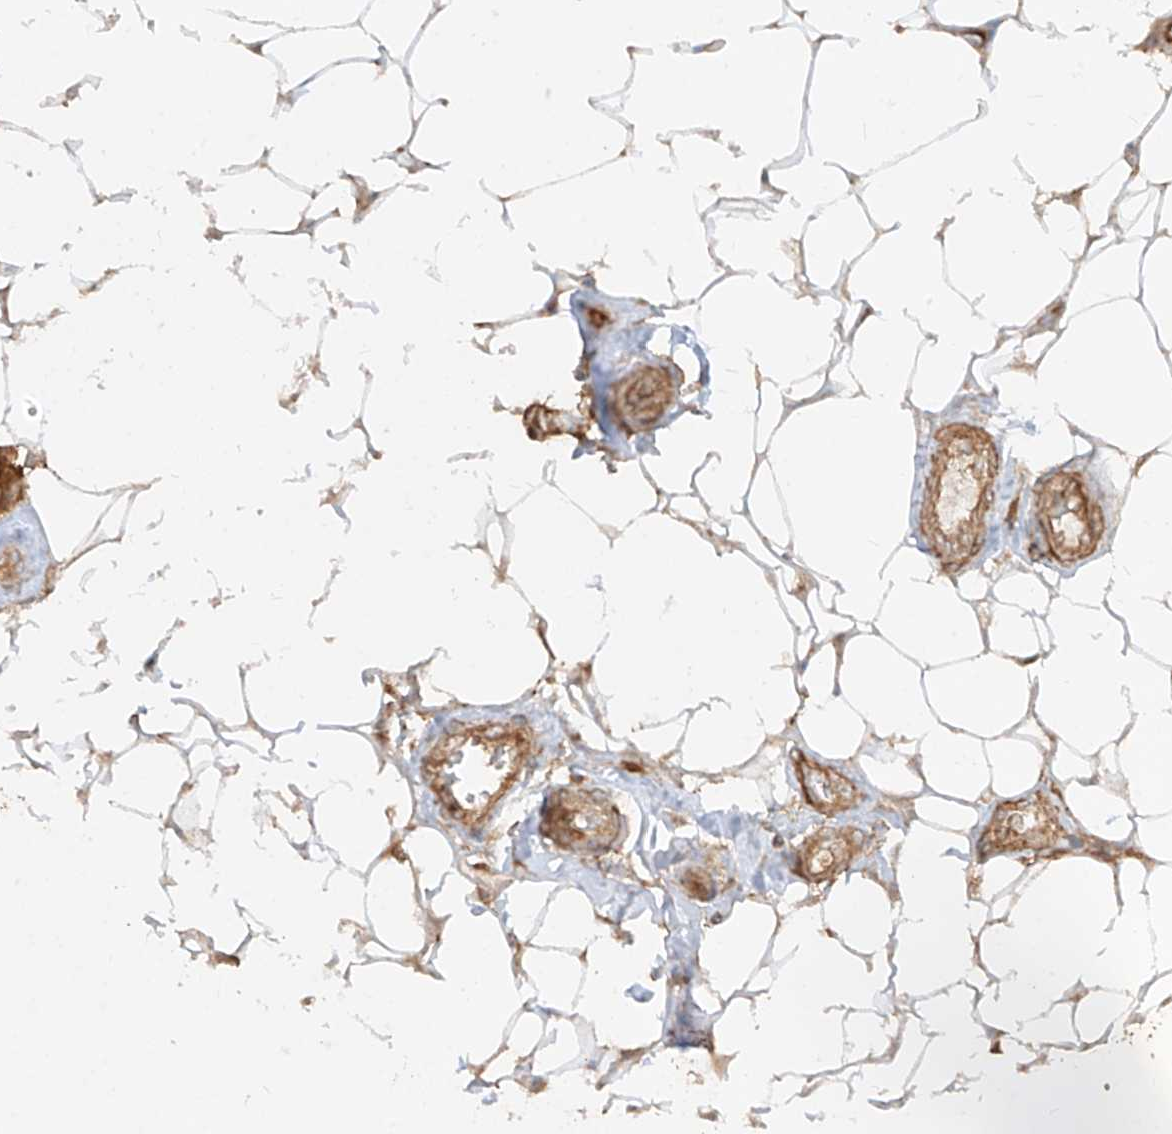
{"staining": {"intensity": "strong", "quantity": ">75%", "location": "cytoplasmic/membranous"}, "tissue": "breast cancer", "cell_type": "Tumor cells", "image_type": "cancer", "snomed": [{"axis": "morphology", "description": "Duct carcinoma"}, {"axis": "topography", "description": "Breast"}], "caption": "Immunohistochemistry (DAB (3,3'-diaminobenzidine)) staining of human breast cancer (infiltrating ductal carcinoma) shows strong cytoplasmic/membranous protein expression in about >75% of tumor cells.", "gene": "CCDC115", "patient": {"sex": "female", "age": 80}}